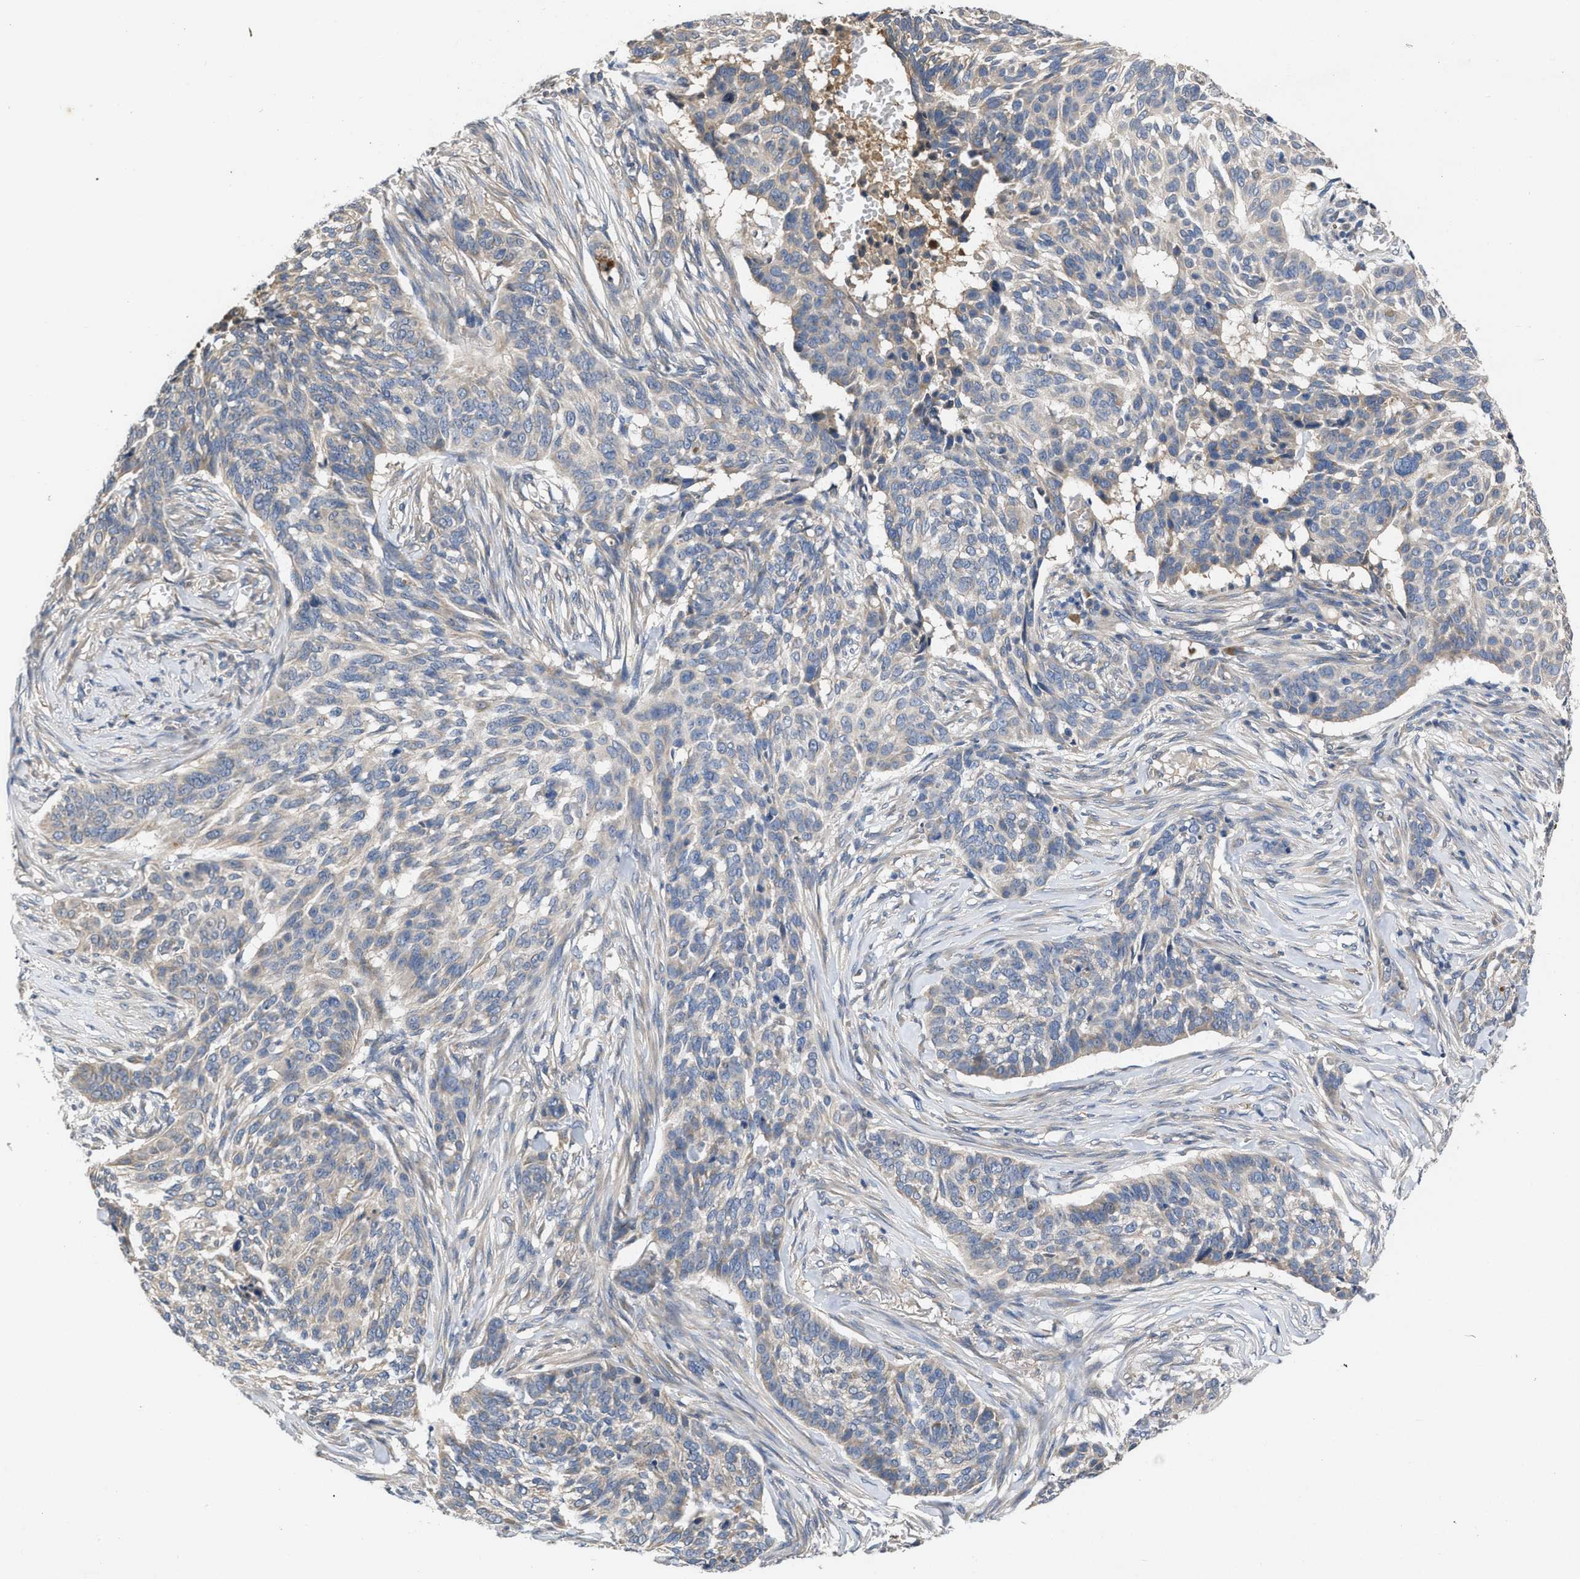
{"staining": {"intensity": "weak", "quantity": "<25%", "location": "cytoplasmic/membranous"}, "tissue": "skin cancer", "cell_type": "Tumor cells", "image_type": "cancer", "snomed": [{"axis": "morphology", "description": "Basal cell carcinoma"}, {"axis": "topography", "description": "Skin"}], "caption": "Protein analysis of skin cancer (basal cell carcinoma) shows no significant expression in tumor cells.", "gene": "VPS4A", "patient": {"sex": "male", "age": 85}}